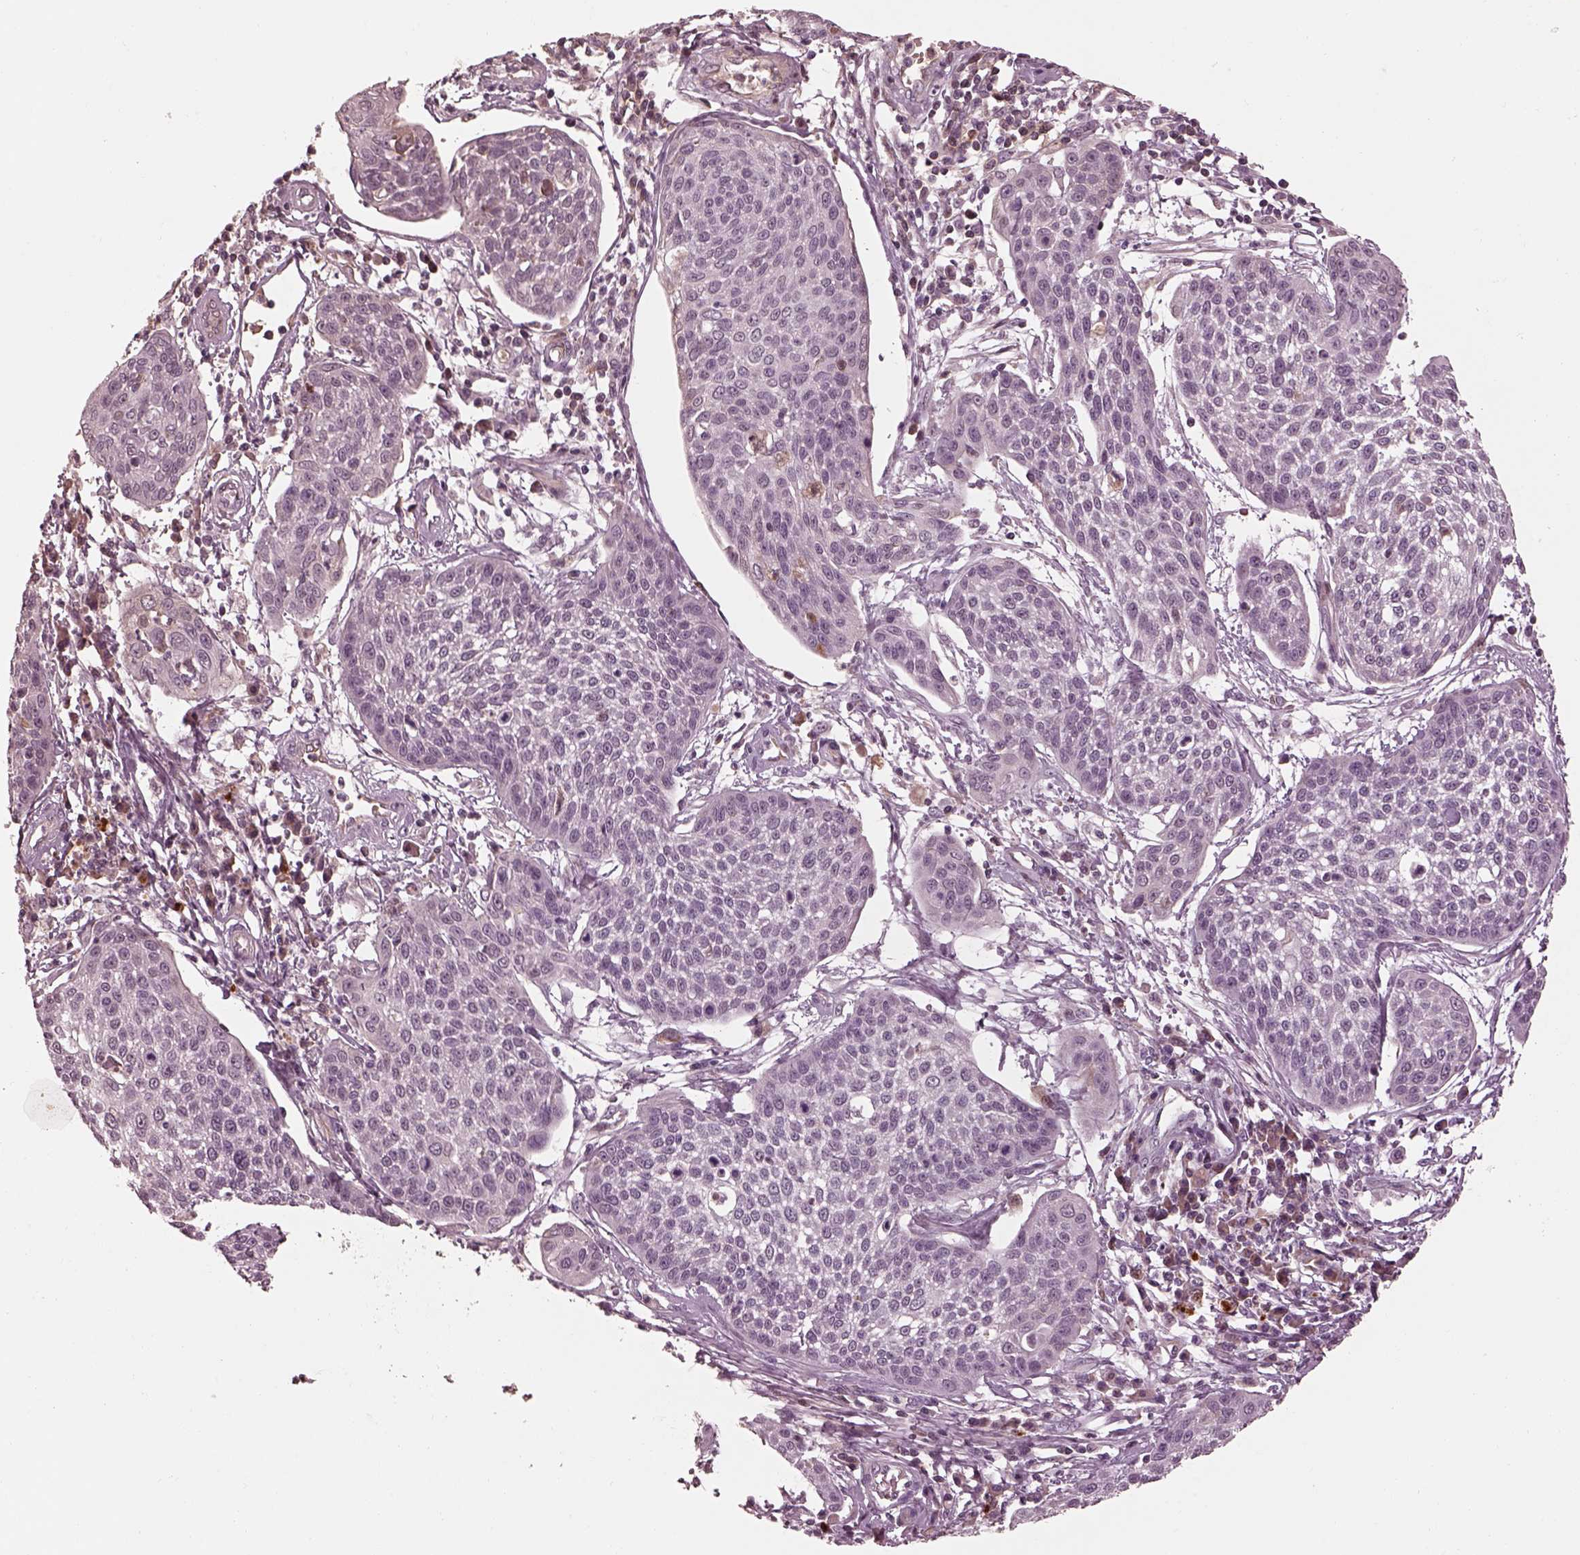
{"staining": {"intensity": "negative", "quantity": "none", "location": "none"}, "tissue": "cervical cancer", "cell_type": "Tumor cells", "image_type": "cancer", "snomed": [{"axis": "morphology", "description": "Squamous cell carcinoma, NOS"}, {"axis": "topography", "description": "Cervix"}], "caption": "Human cervical squamous cell carcinoma stained for a protein using immunohistochemistry demonstrates no staining in tumor cells.", "gene": "KCNA2", "patient": {"sex": "female", "age": 34}}